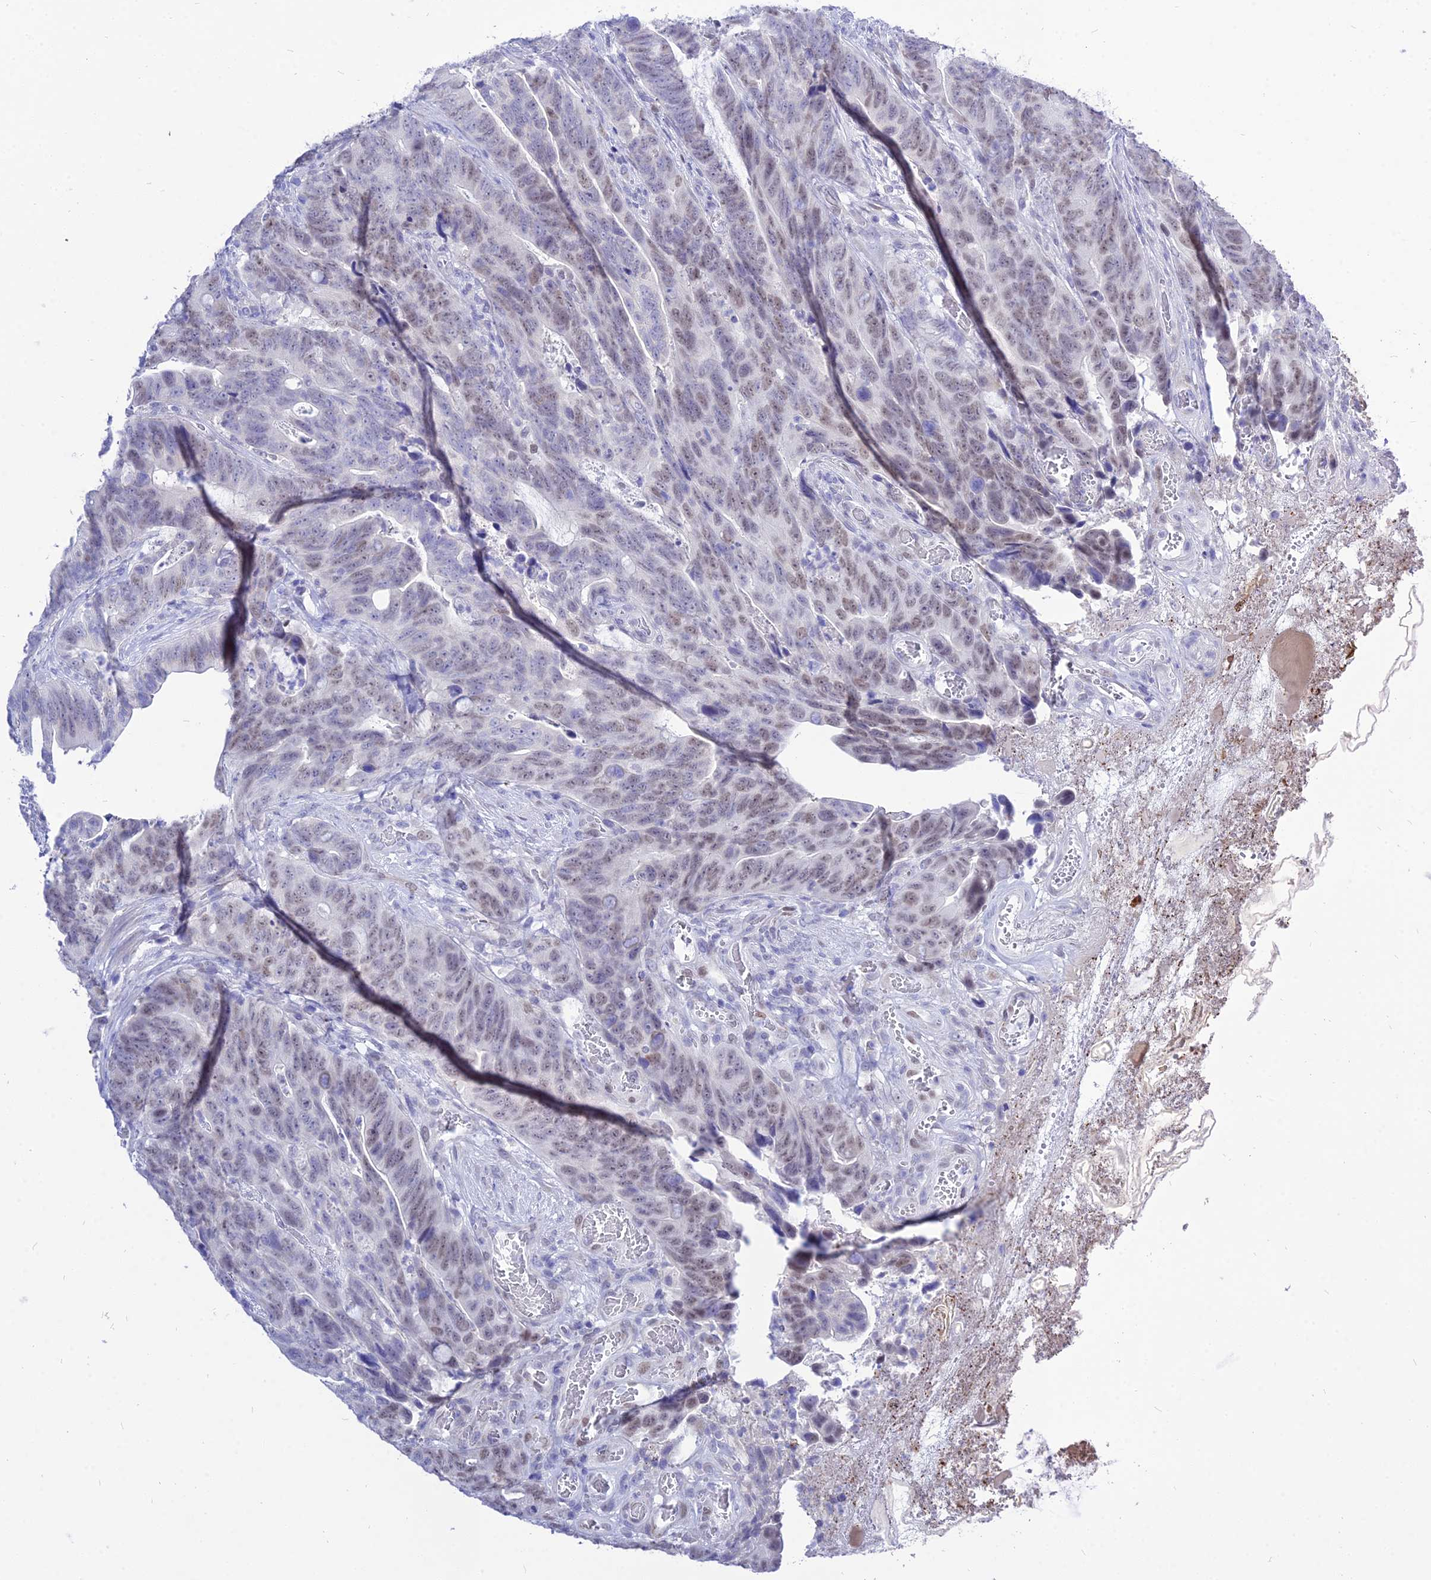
{"staining": {"intensity": "weak", "quantity": "25%-75%", "location": "nuclear"}, "tissue": "colorectal cancer", "cell_type": "Tumor cells", "image_type": "cancer", "snomed": [{"axis": "morphology", "description": "Adenocarcinoma, NOS"}, {"axis": "topography", "description": "Colon"}], "caption": "Human colorectal adenocarcinoma stained for a protein (brown) reveals weak nuclear positive positivity in approximately 25%-75% of tumor cells.", "gene": "DEFB107A", "patient": {"sex": "female", "age": 82}}